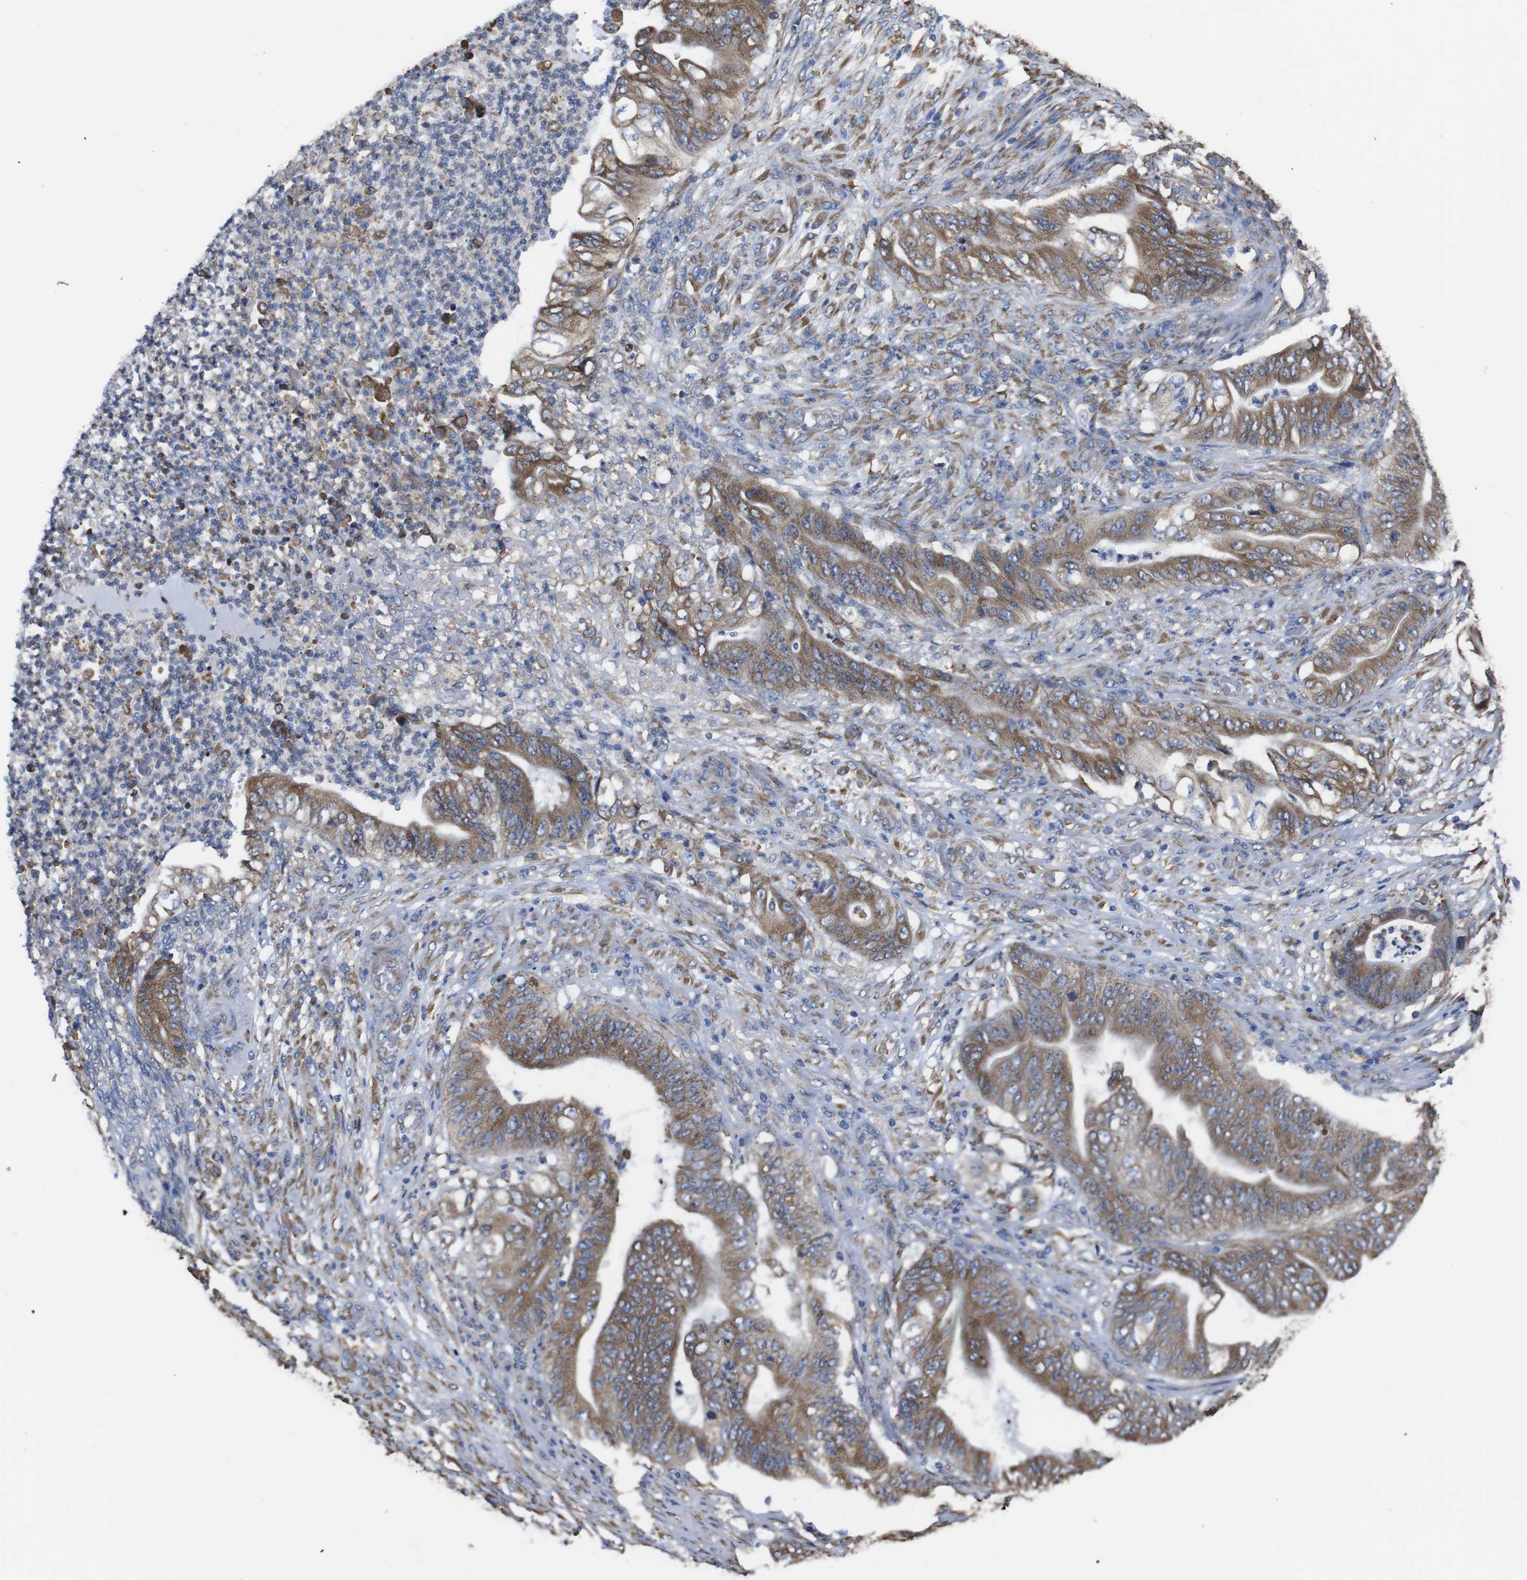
{"staining": {"intensity": "moderate", "quantity": ">75%", "location": "cytoplasmic/membranous"}, "tissue": "stomach cancer", "cell_type": "Tumor cells", "image_type": "cancer", "snomed": [{"axis": "morphology", "description": "Adenocarcinoma, NOS"}, {"axis": "topography", "description": "Stomach"}], "caption": "The immunohistochemical stain labels moderate cytoplasmic/membranous staining in tumor cells of stomach cancer (adenocarcinoma) tissue. The protein of interest is stained brown, and the nuclei are stained in blue (DAB (3,3'-diaminobenzidine) IHC with brightfield microscopy, high magnification).", "gene": "PPIB", "patient": {"sex": "female", "age": 73}}